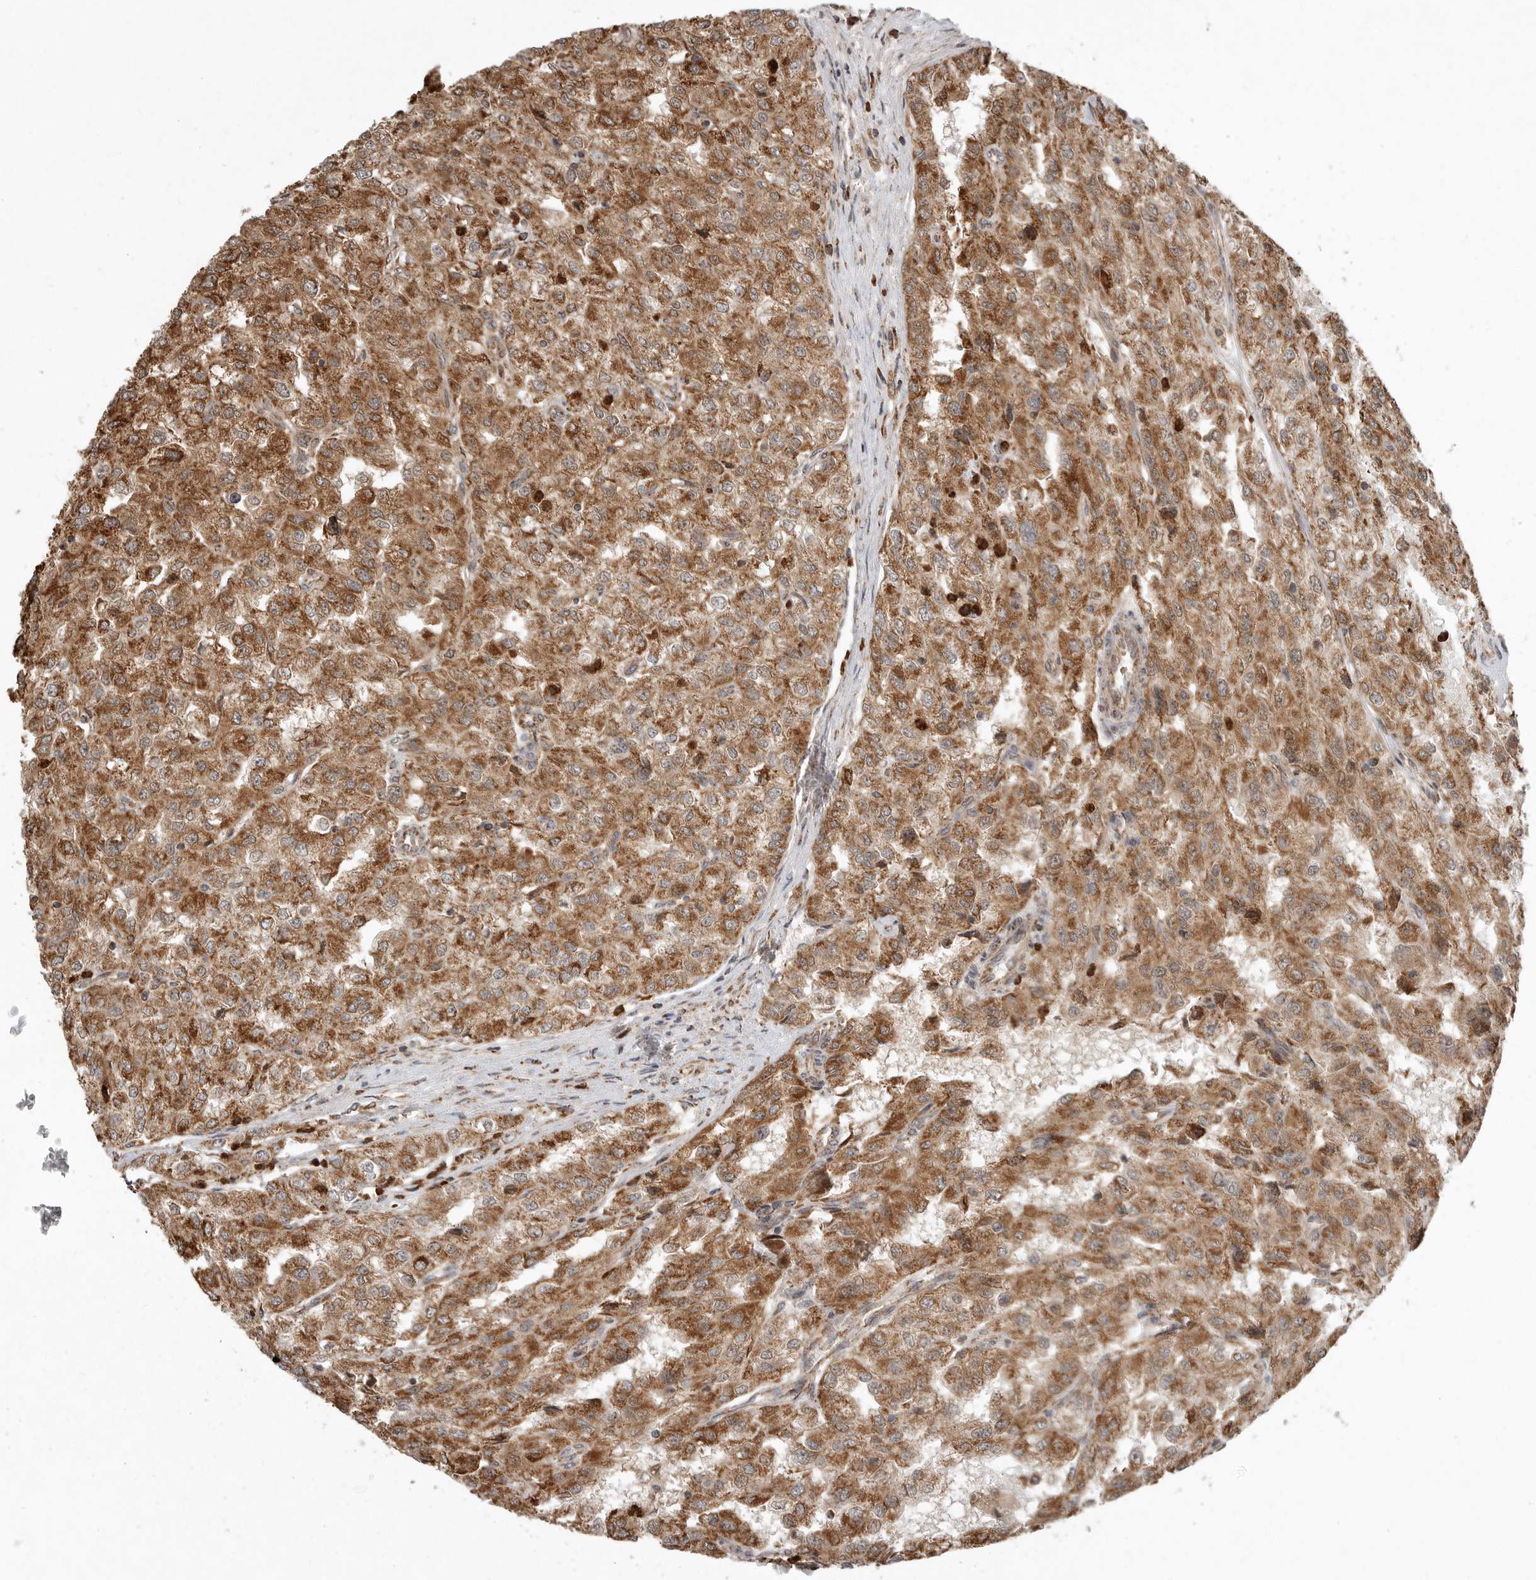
{"staining": {"intensity": "strong", "quantity": ">75%", "location": "cytoplasmic/membranous"}, "tissue": "renal cancer", "cell_type": "Tumor cells", "image_type": "cancer", "snomed": [{"axis": "morphology", "description": "Adenocarcinoma, NOS"}, {"axis": "topography", "description": "Kidney"}], "caption": "Protein staining of renal cancer (adenocarcinoma) tissue demonstrates strong cytoplasmic/membranous positivity in approximately >75% of tumor cells.", "gene": "GCNT2", "patient": {"sex": "female", "age": 54}}